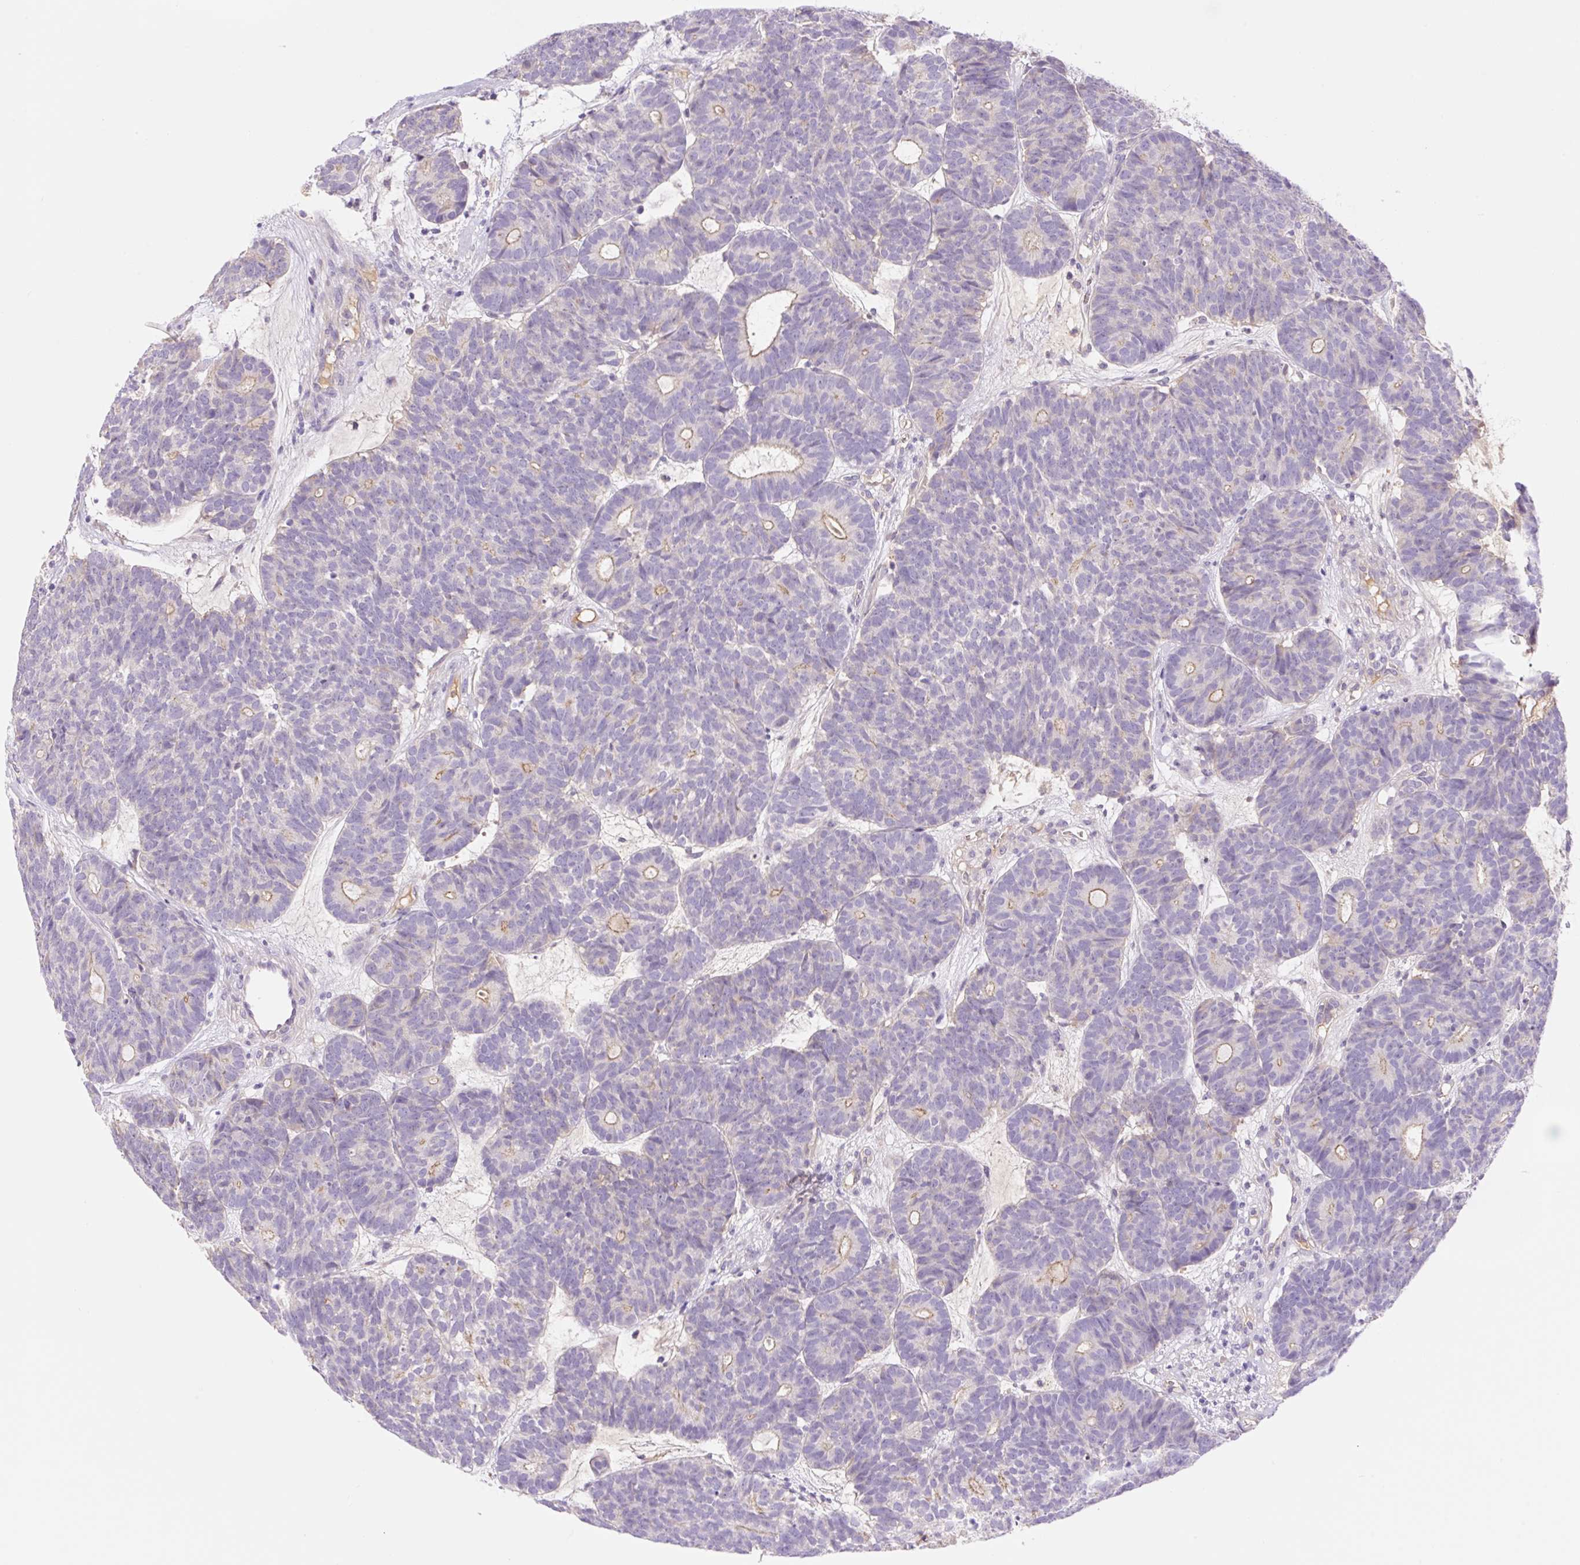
{"staining": {"intensity": "weak", "quantity": "<25%", "location": "cytoplasmic/membranous"}, "tissue": "head and neck cancer", "cell_type": "Tumor cells", "image_type": "cancer", "snomed": [{"axis": "morphology", "description": "Adenocarcinoma, NOS"}, {"axis": "topography", "description": "Head-Neck"}], "caption": "High power microscopy histopathology image of an IHC photomicrograph of head and neck cancer (adenocarcinoma), revealing no significant positivity in tumor cells.", "gene": "DENND5A", "patient": {"sex": "female", "age": 81}}